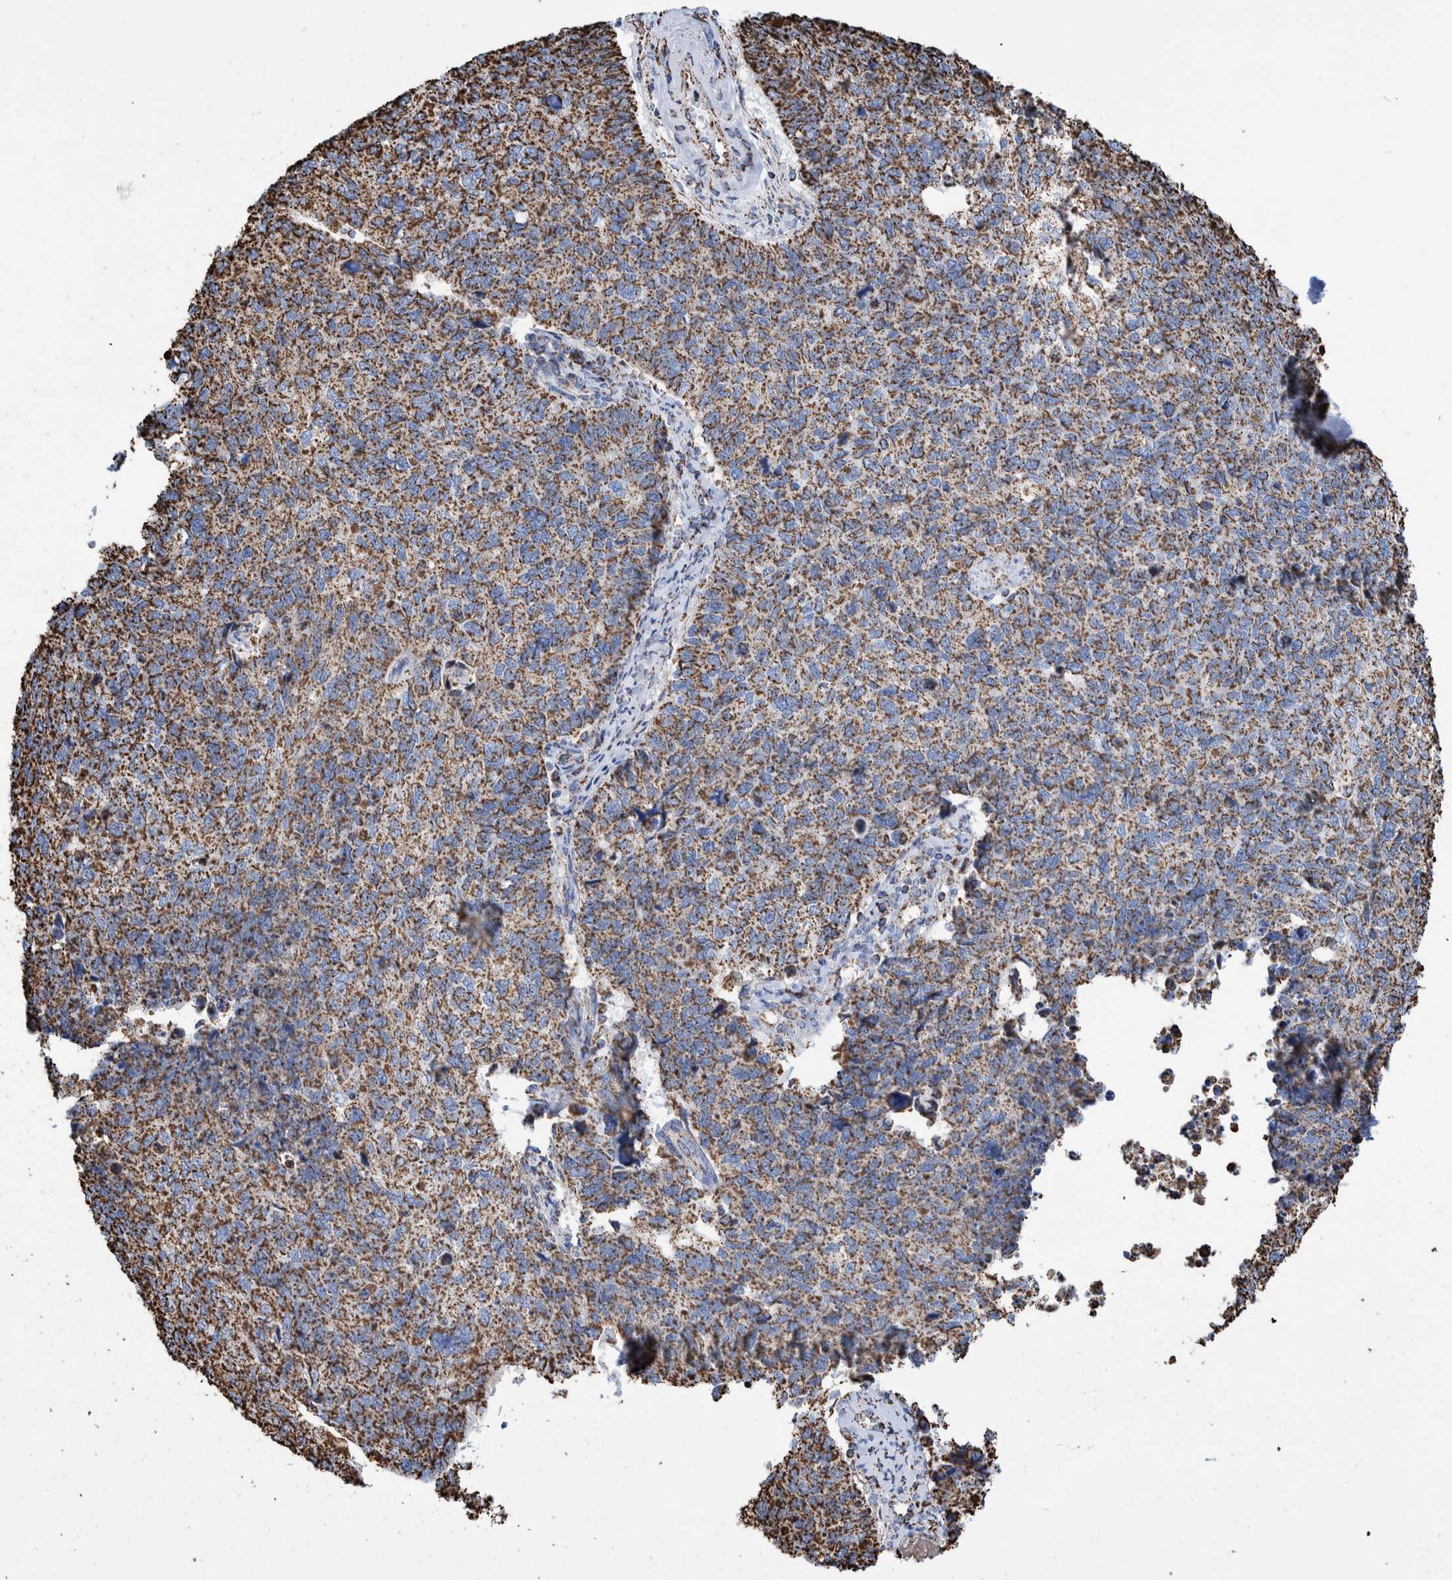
{"staining": {"intensity": "strong", "quantity": ">75%", "location": "cytoplasmic/membranous"}, "tissue": "cervical cancer", "cell_type": "Tumor cells", "image_type": "cancer", "snomed": [{"axis": "morphology", "description": "Squamous cell carcinoma, NOS"}, {"axis": "topography", "description": "Cervix"}], "caption": "Immunohistochemical staining of cervical cancer (squamous cell carcinoma) shows high levels of strong cytoplasmic/membranous staining in about >75% of tumor cells.", "gene": "VPS26C", "patient": {"sex": "female", "age": 63}}